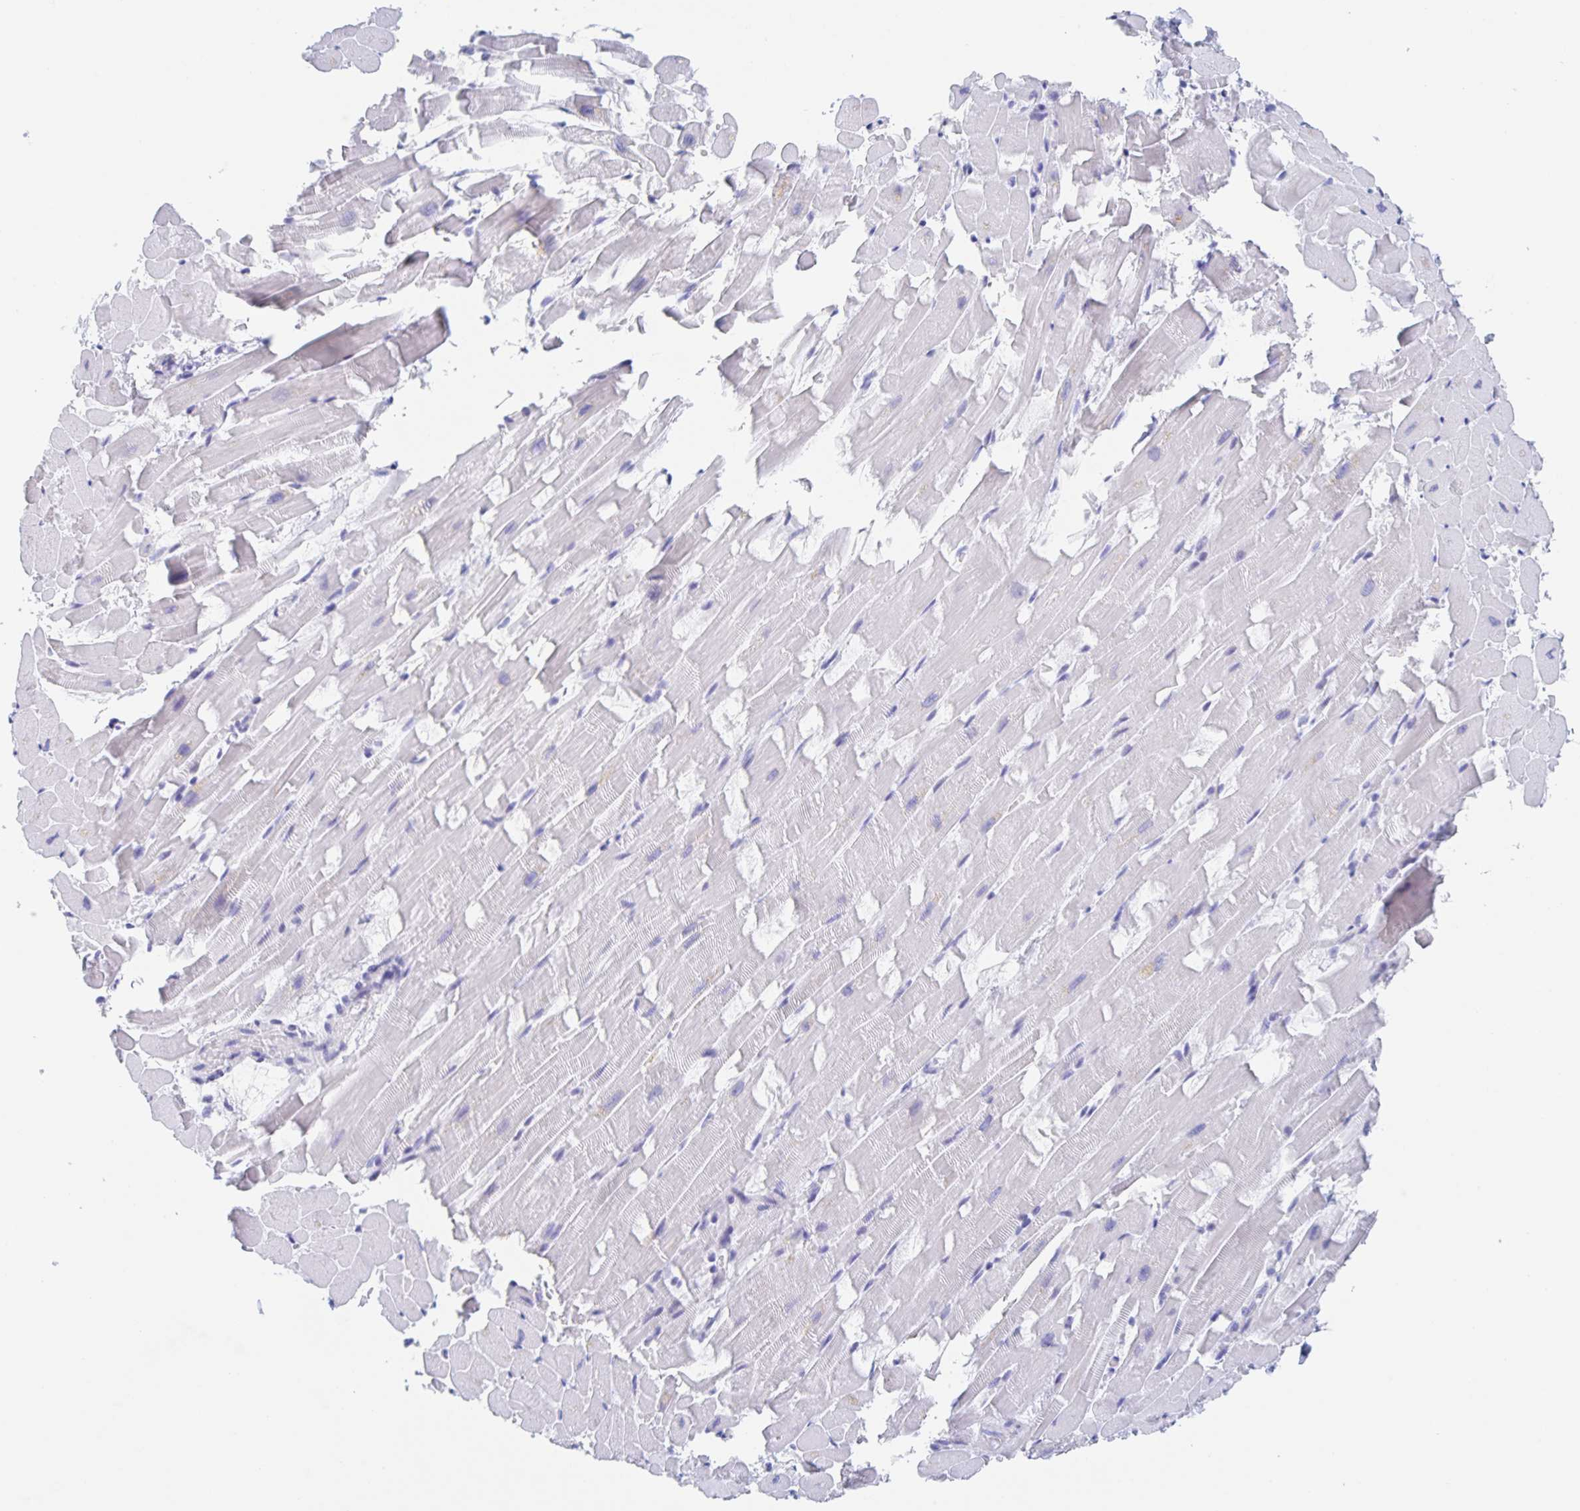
{"staining": {"intensity": "negative", "quantity": "none", "location": "none"}, "tissue": "heart muscle", "cell_type": "Cardiomyocytes", "image_type": "normal", "snomed": [{"axis": "morphology", "description": "Normal tissue, NOS"}, {"axis": "topography", "description": "Heart"}], "caption": "Immunohistochemistry histopathology image of benign human heart muscle stained for a protein (brown), which displays no staining in cardiomyocytes.", "gene": "DMBT1", "patient": {"sex": "male", "age": 37}}